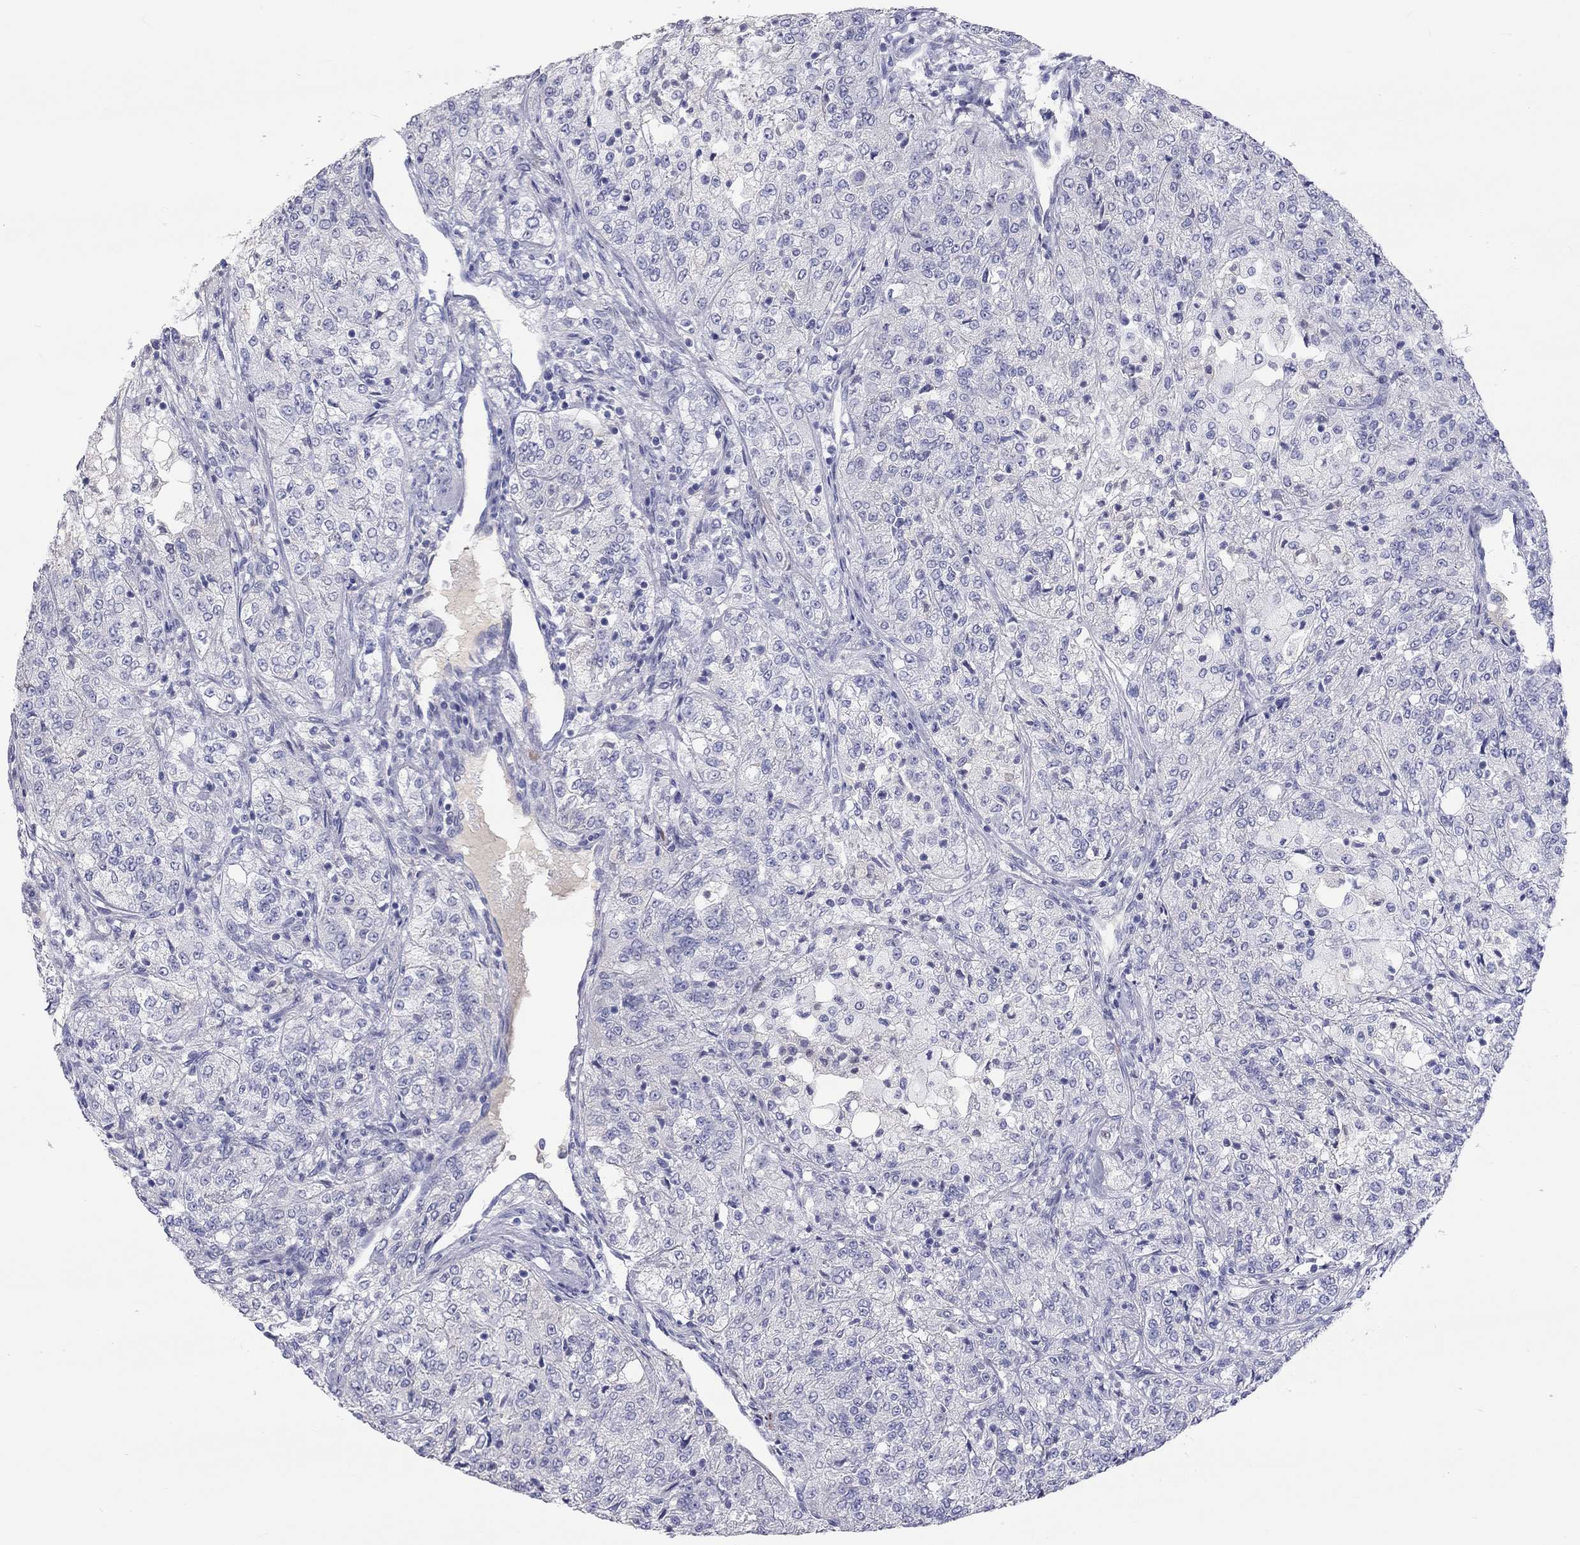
{"staining": {"intensity": "negative", "quantity": "none", "location": "none"}, "tissue": "renal cancer", "cell_type": "Tumor cells", "image_type": "cancer", "snomed": [{"axis": "morphology", "description": "Adenocarcinoma, NOS"}, {"axis": "topography", "description": "Kidney"}], "caption": "This is an IHC photomicrograph of human renal adenocarcinoma. There is no expression in tumor cells.", "gene": "ST7L", "patient": {"sex": "female", "age": 63}}